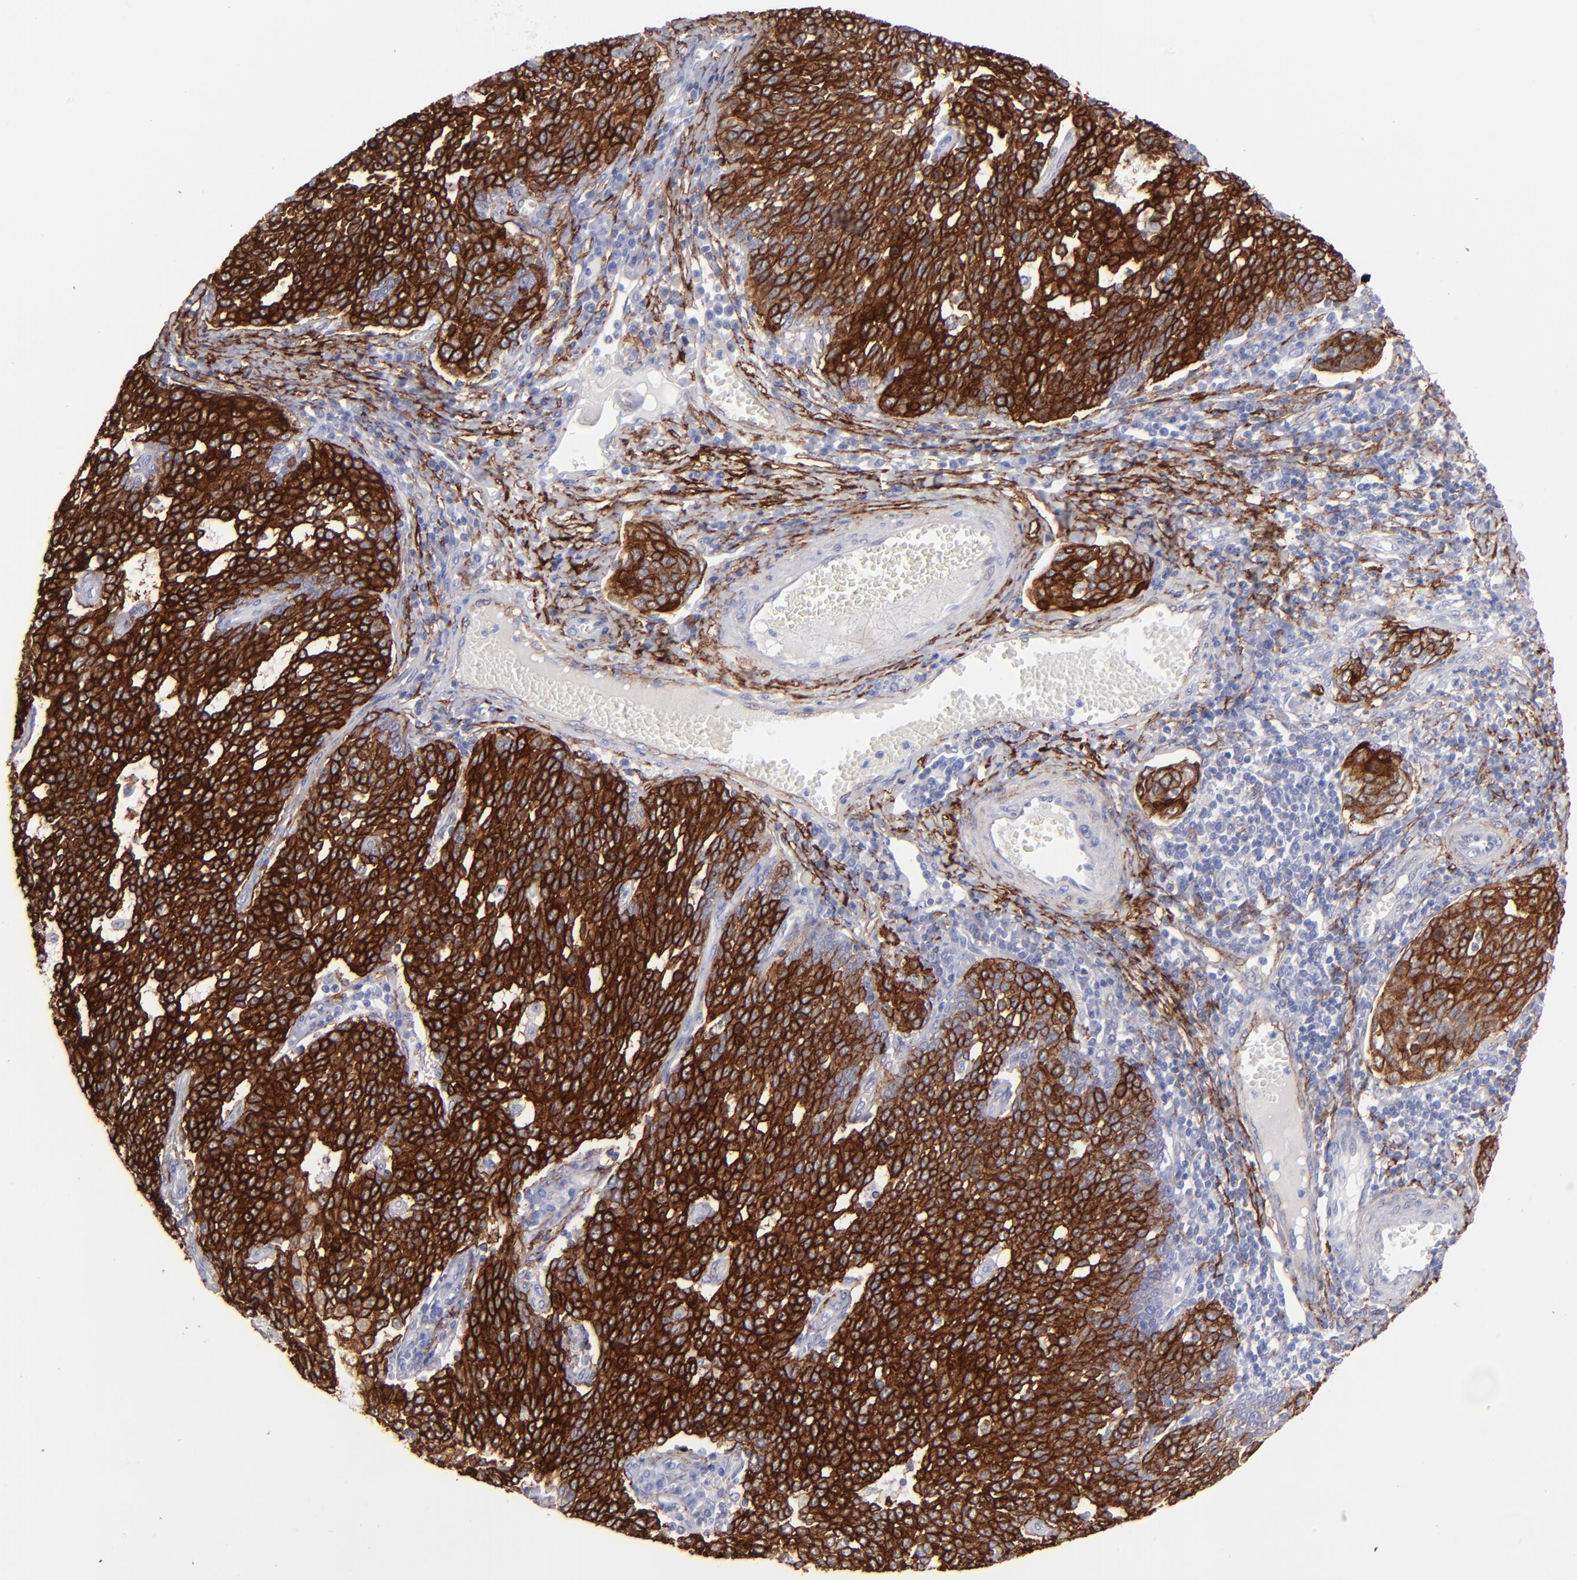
{"staining": {"intensity": "strong", "quantity": ">75%", "location": "cytoplasmic/membranous"}, "tissue": "cervical cancer", "cell_type": "Tumor cells", "image_type": "cancer", "snomed": [{"axis": "morphology", "description": "Squamous cell carcinoma, NOS"}, {"axis": "topography", "description": "Cervix"}], "caption": "Approximately >75% of tumor cells in squamous cell carcinoma (cervical) reveal strong cytoplasmic/membranous protein staining as visualized by brown immunohistochemical staining.", "gene": "AHNAK2", "patient": {"sex": "female", "age": 34}}